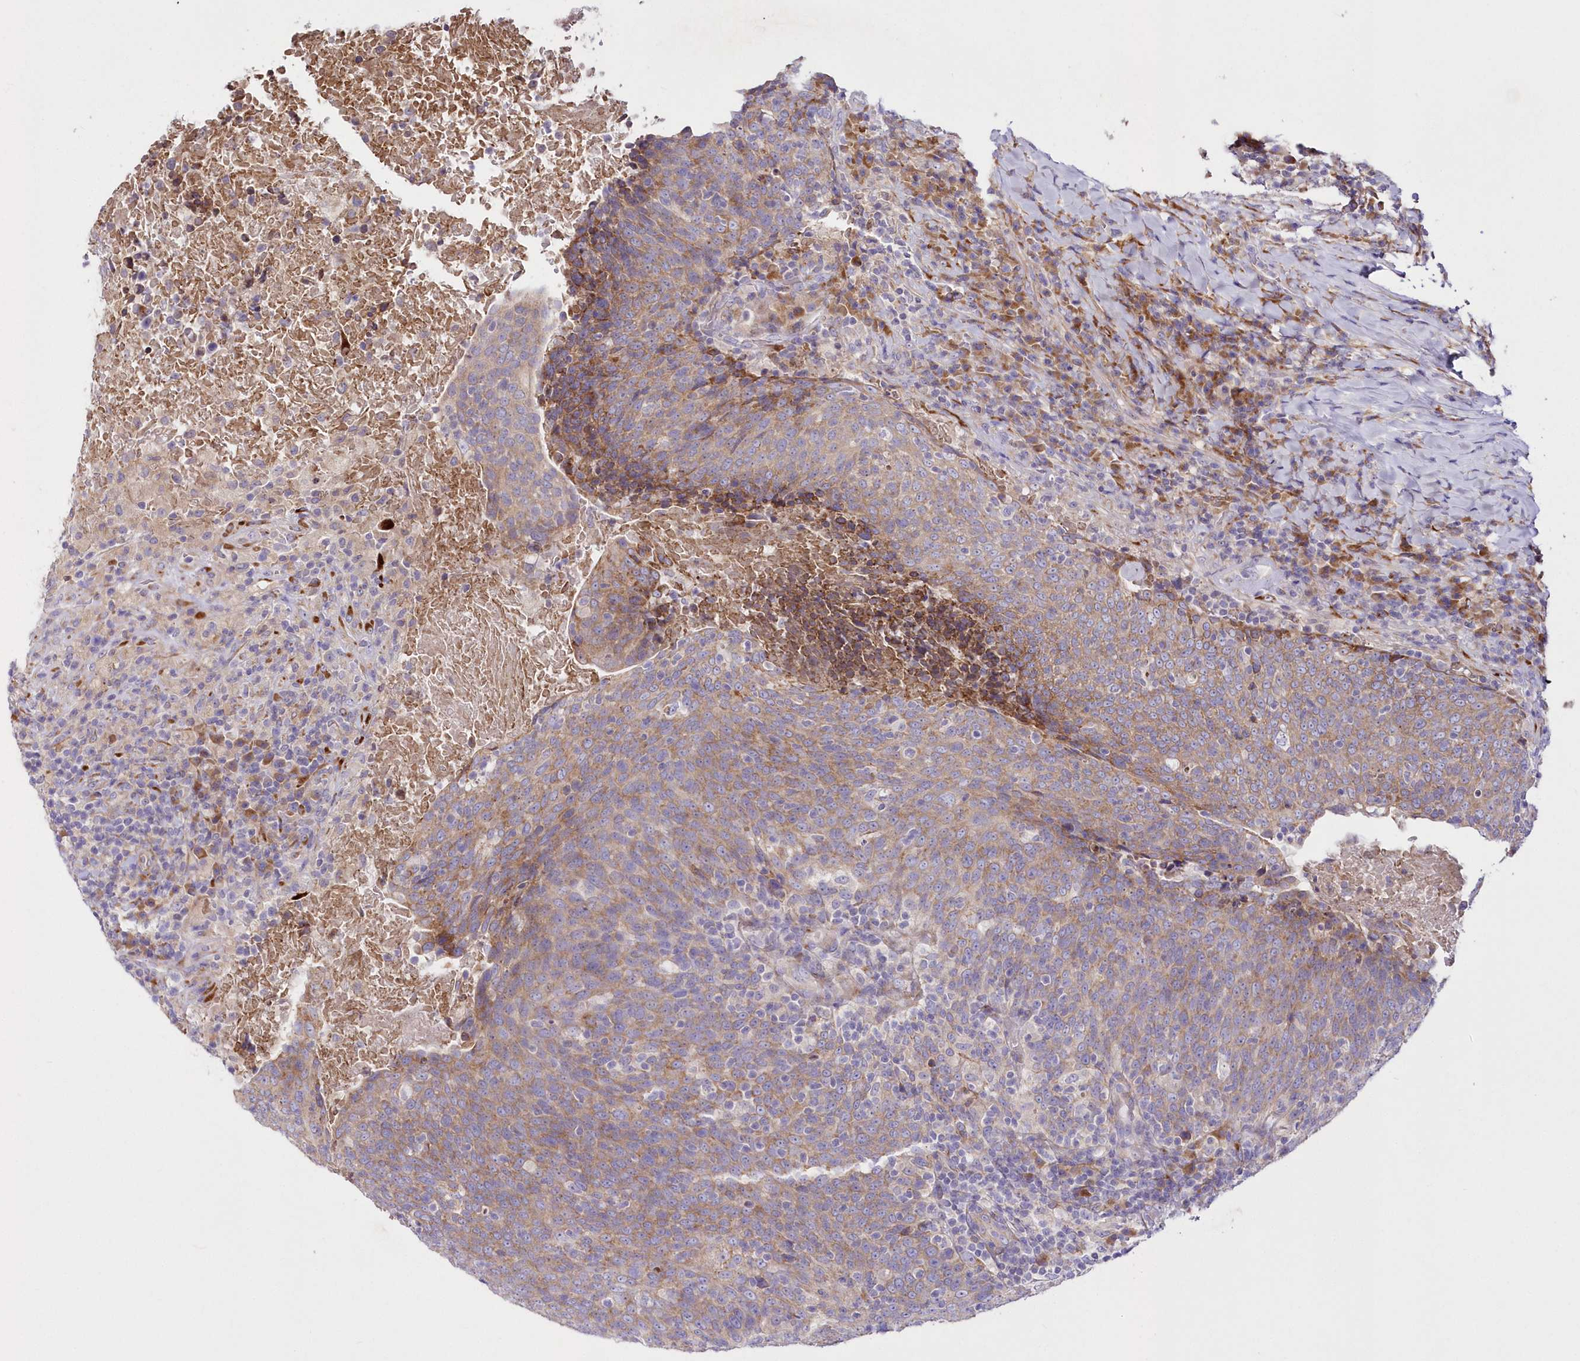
{"staining": {"intensity": "moderate", "quantity": ">75%", "location": "cytoplasmic/membranous"}, "tissue": "head and neck cancer", "cell_type": "Tumor cells", "image_type": "cancer", "snomed": [{"axis": "morphology", "description": "Squamous cell carcinoma, NOS"}, {"axis": "morphology", "description": "Squamous cell carcinoma, metastatic, NOS"}, {"axis": "topography", "description": "Lymph node"}, {"axis": "topography", "description": "Head-Neck"}], "caption": "Immunohistochemistry image of neoplastic tissue: squamous cell carcinoma (head and neck) stained using immunohistochemistry (IHC) reveals medium levels of moderate protein expression localized specifically in the cytoplasmic/membranous of tumor cells, appearing as a cytoplasmic/membranous brown color.", "gene": "ARFGEF3", "patient": {"sex": "male", "age": 62}}